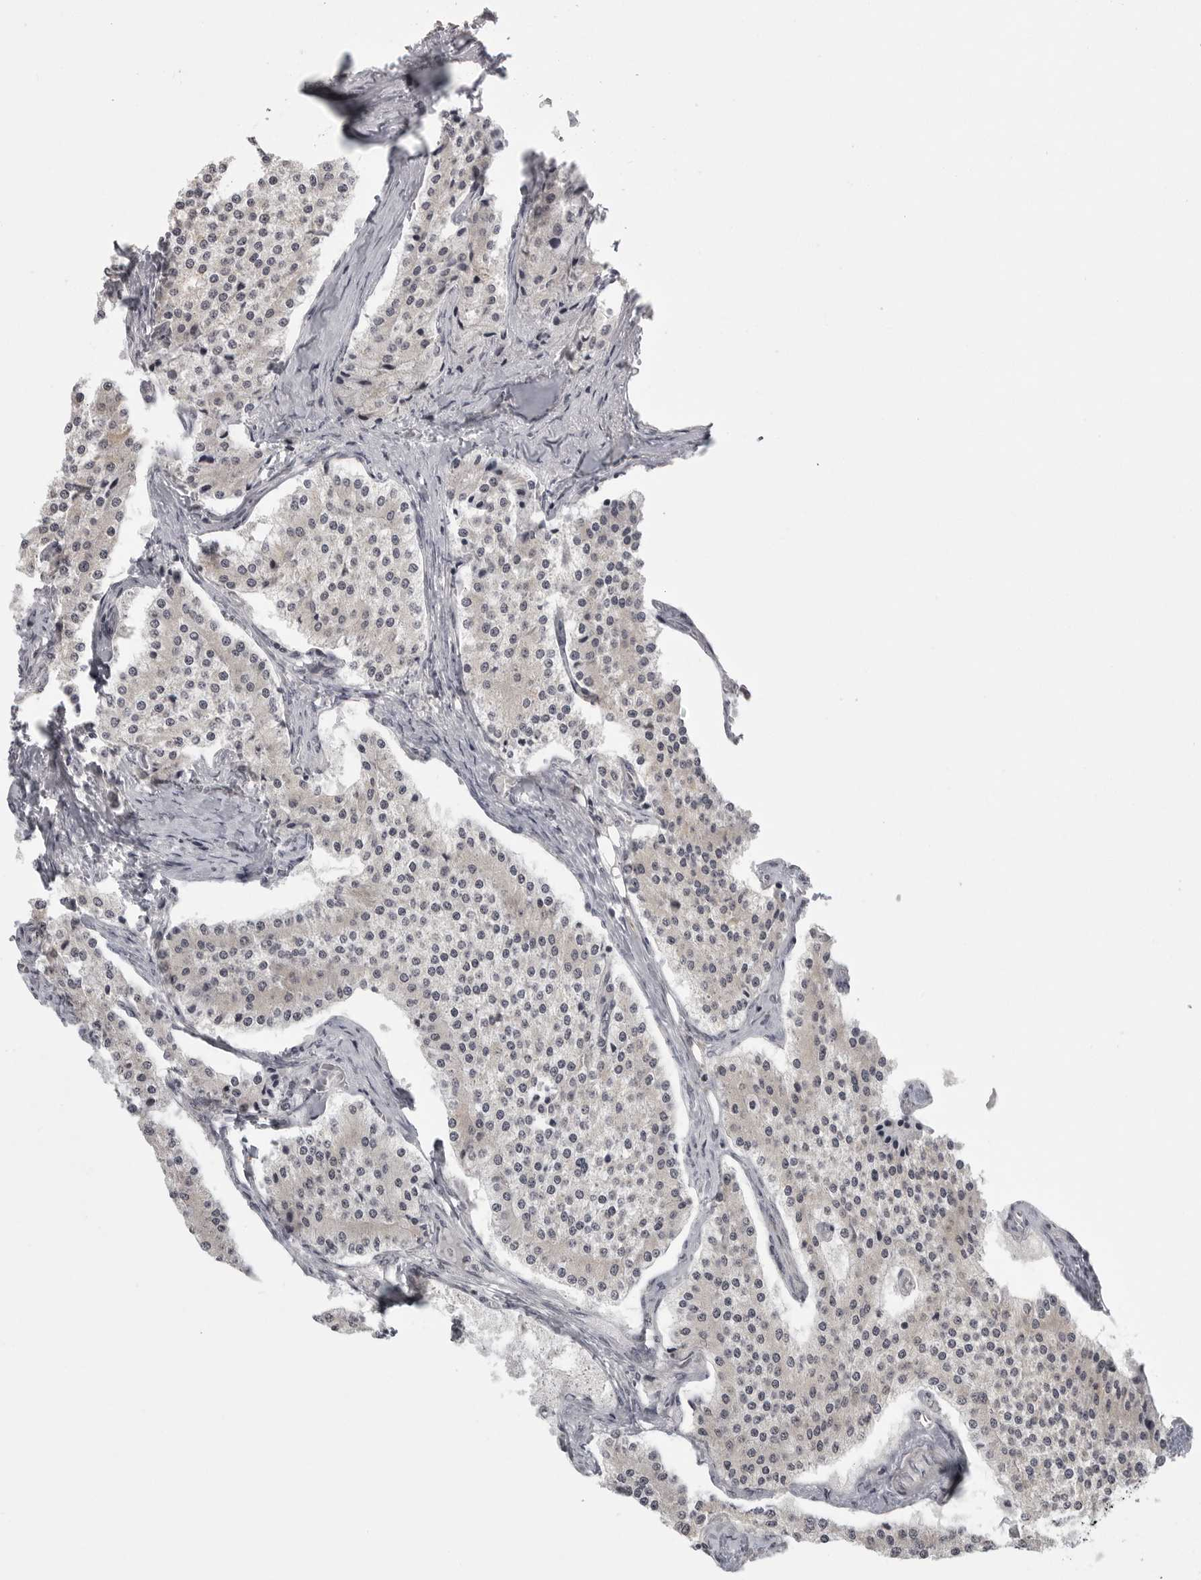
{"staining": {"intensity": "negative", "quantity": "none", "location": "none"}, "tissue": "carcinoid", "cell_type": "Tumor cells", "image_type": "cancer", "snomed": [{"axis": "morphology", "description": "Carcinoid, malignant, NOS"}, {"axis": "topography", "description": "Colon"}], "caption": "An IHC micrograph of malignant carcinoid is shown. There is no staining in tumor cells of malignant carcinoid.", "gene": "TUT4", "patient": {"sex": "female", "age": 52}}